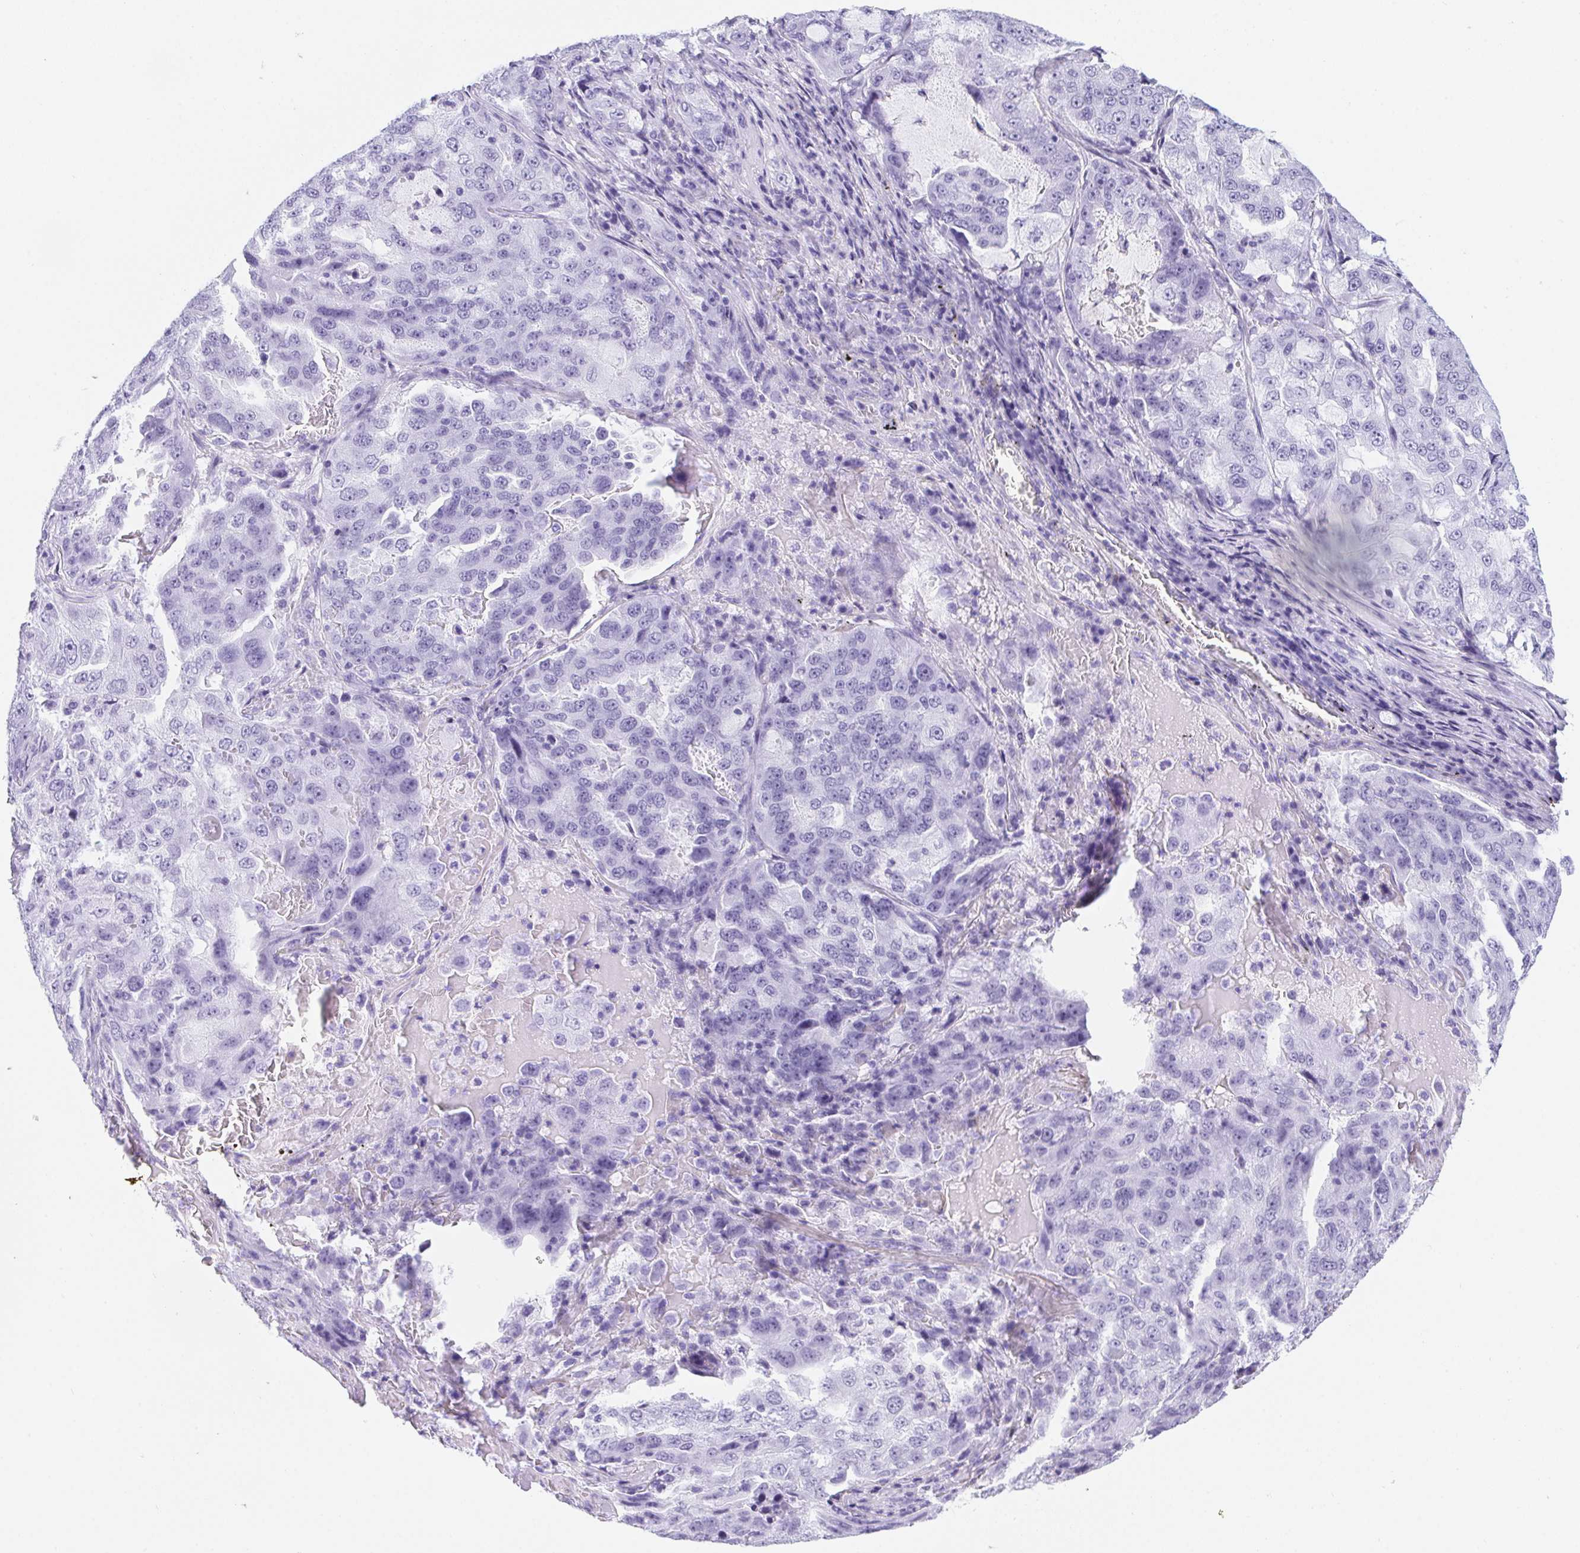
{"staining": {"intensity": "negative", "quantity": "none", "location": "none"}, "tissue": "lung cancer", "cell_type": "Tumor cells", "image_type": "cancer", "snomed": [{"axis": "morphology", "description": "Adenocarcinoma, NOS"}, {"axis": "topography", "description": "Lung"}], "caption": "Immunohistochemical staining of lung adenocarcinoma reveals no significant expression in tumor cells.", "gene": "HELLS", "patient": {"sex": "female", "age": 61}}